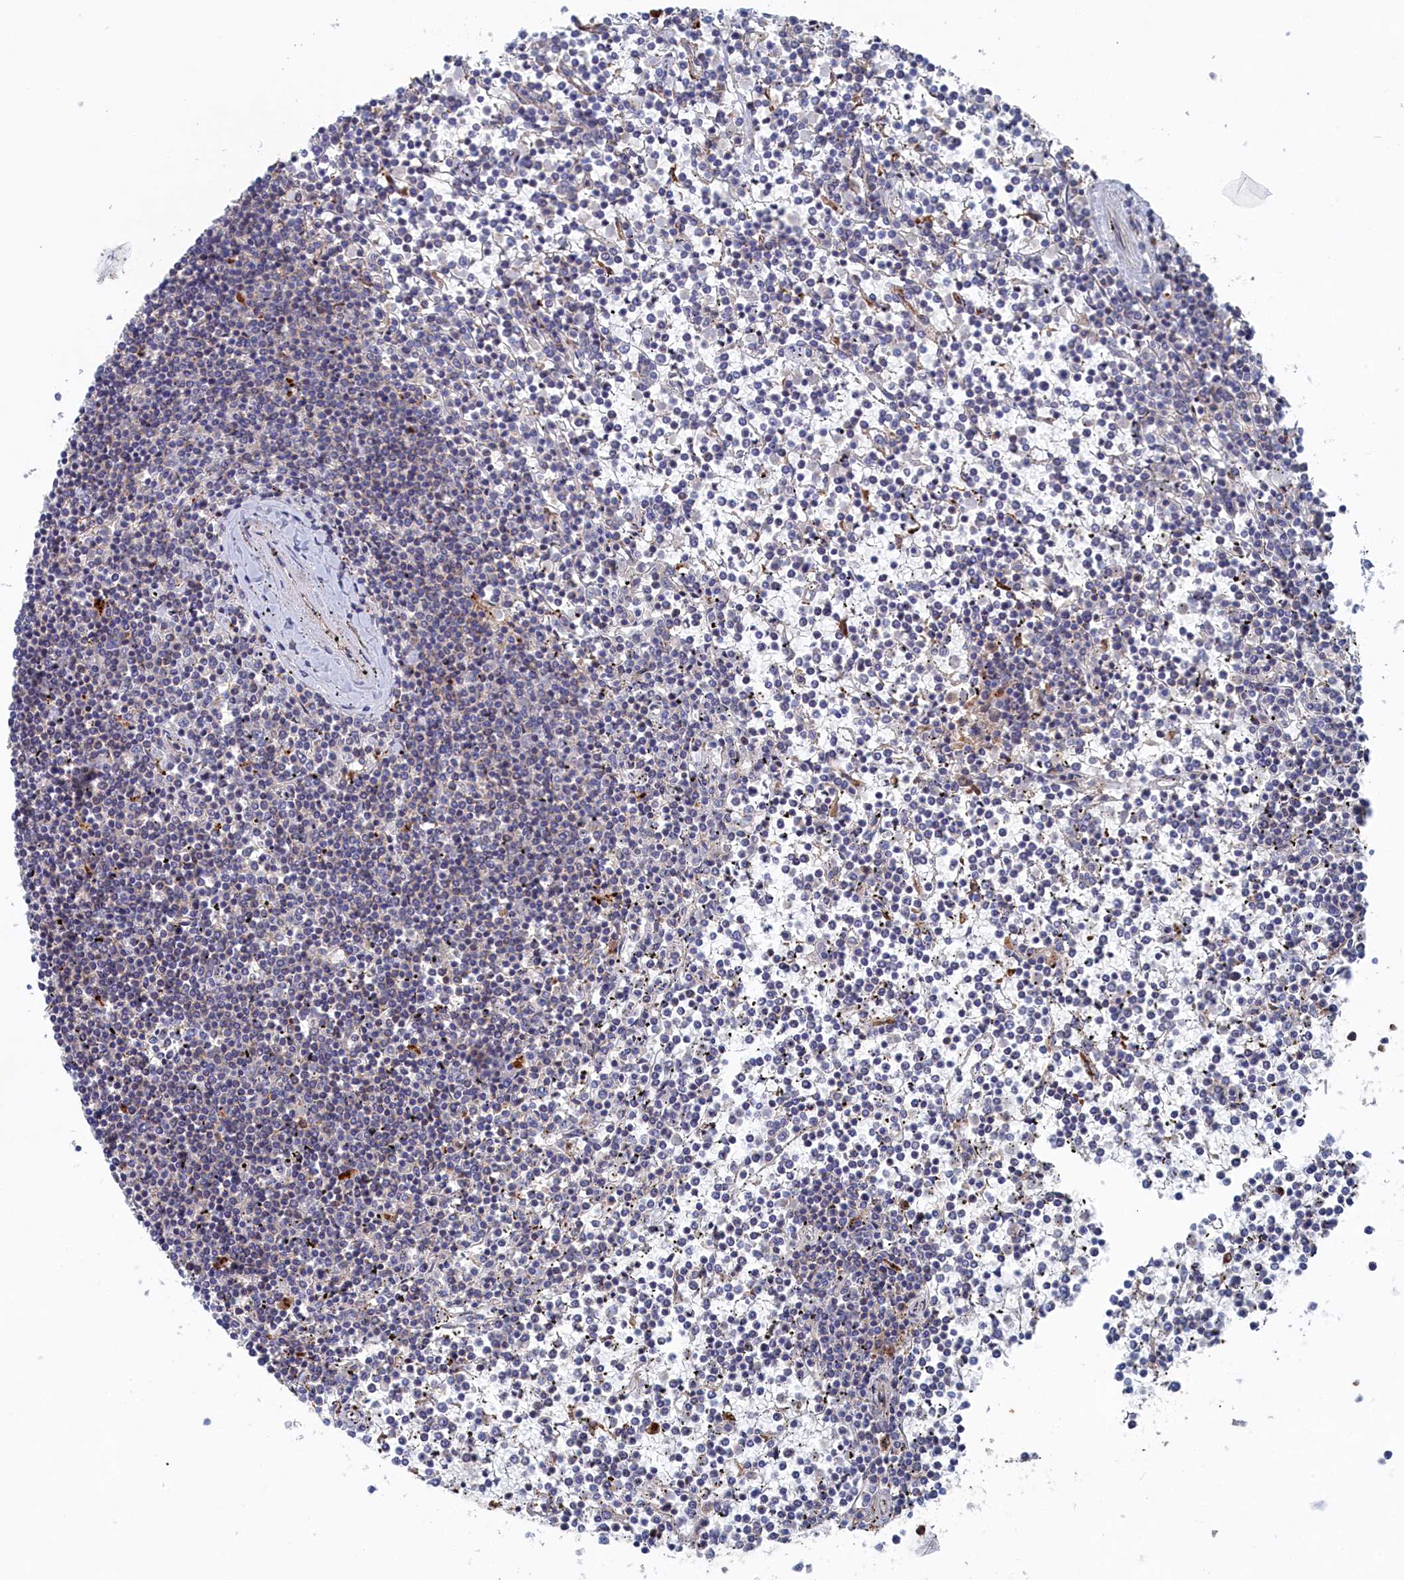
{"staining": {"intensity": "negative", "quantity": "none", "location": "none"}, "tissue": "lymphoma", "cell_type": "Tumor cells", "image_type": "cancer", "snomed": [{"axis": "morphology", "description": "Malignant lymphoma, non-Hodgkin's type, Low grade"}, {"axis": "topography", "description": "Spleen"}], "caption": "Immunohistochemistry (IHC) photomicrograph of neoplastic tissue: malignant lymphoma, non-Hodgkin's type (low-grade) stained with DAB shows no significant protein staining in tumor cells.", "gene": "FILIP1L", "patient": {"sex": "female", "age": 19}}